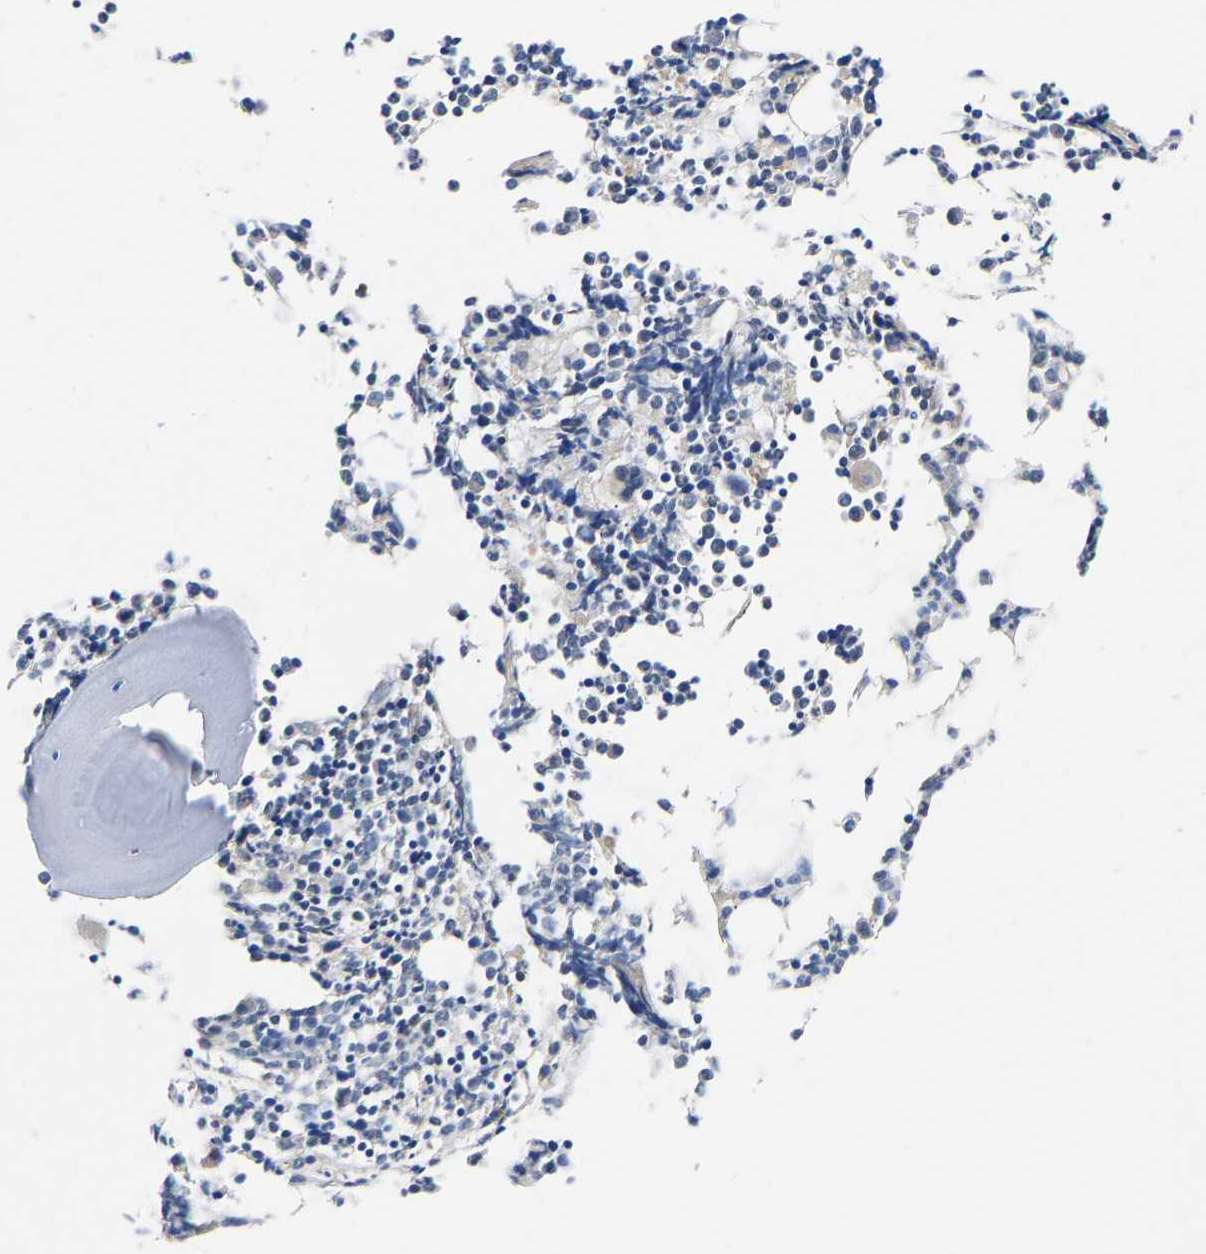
{"staining": {"intensity": "moderate", "quantity": "<25%", "location": "cytoplasmic/membranous"}, "tissue": "bone marrow", "cell_type": "Hematopoietic cells", "image_type": "normal", "snomed": [{"axis": "morphology", "description": "Normal tissue, NOS"}, {"axis": "morphology", "description": "Inflammation, NOS"}, {"axis": "topography", "description": "Bone marrow"}], "caption": "A micrograph showing moderate cytoplasmic/membranous expression in approximately <25% of hematopoietic cells in unremarkable bone marrow, as visualized by brown immunohistochemical staining.", "gene": "FRRS1", "patient": {"sex": "female", "age": 53}}